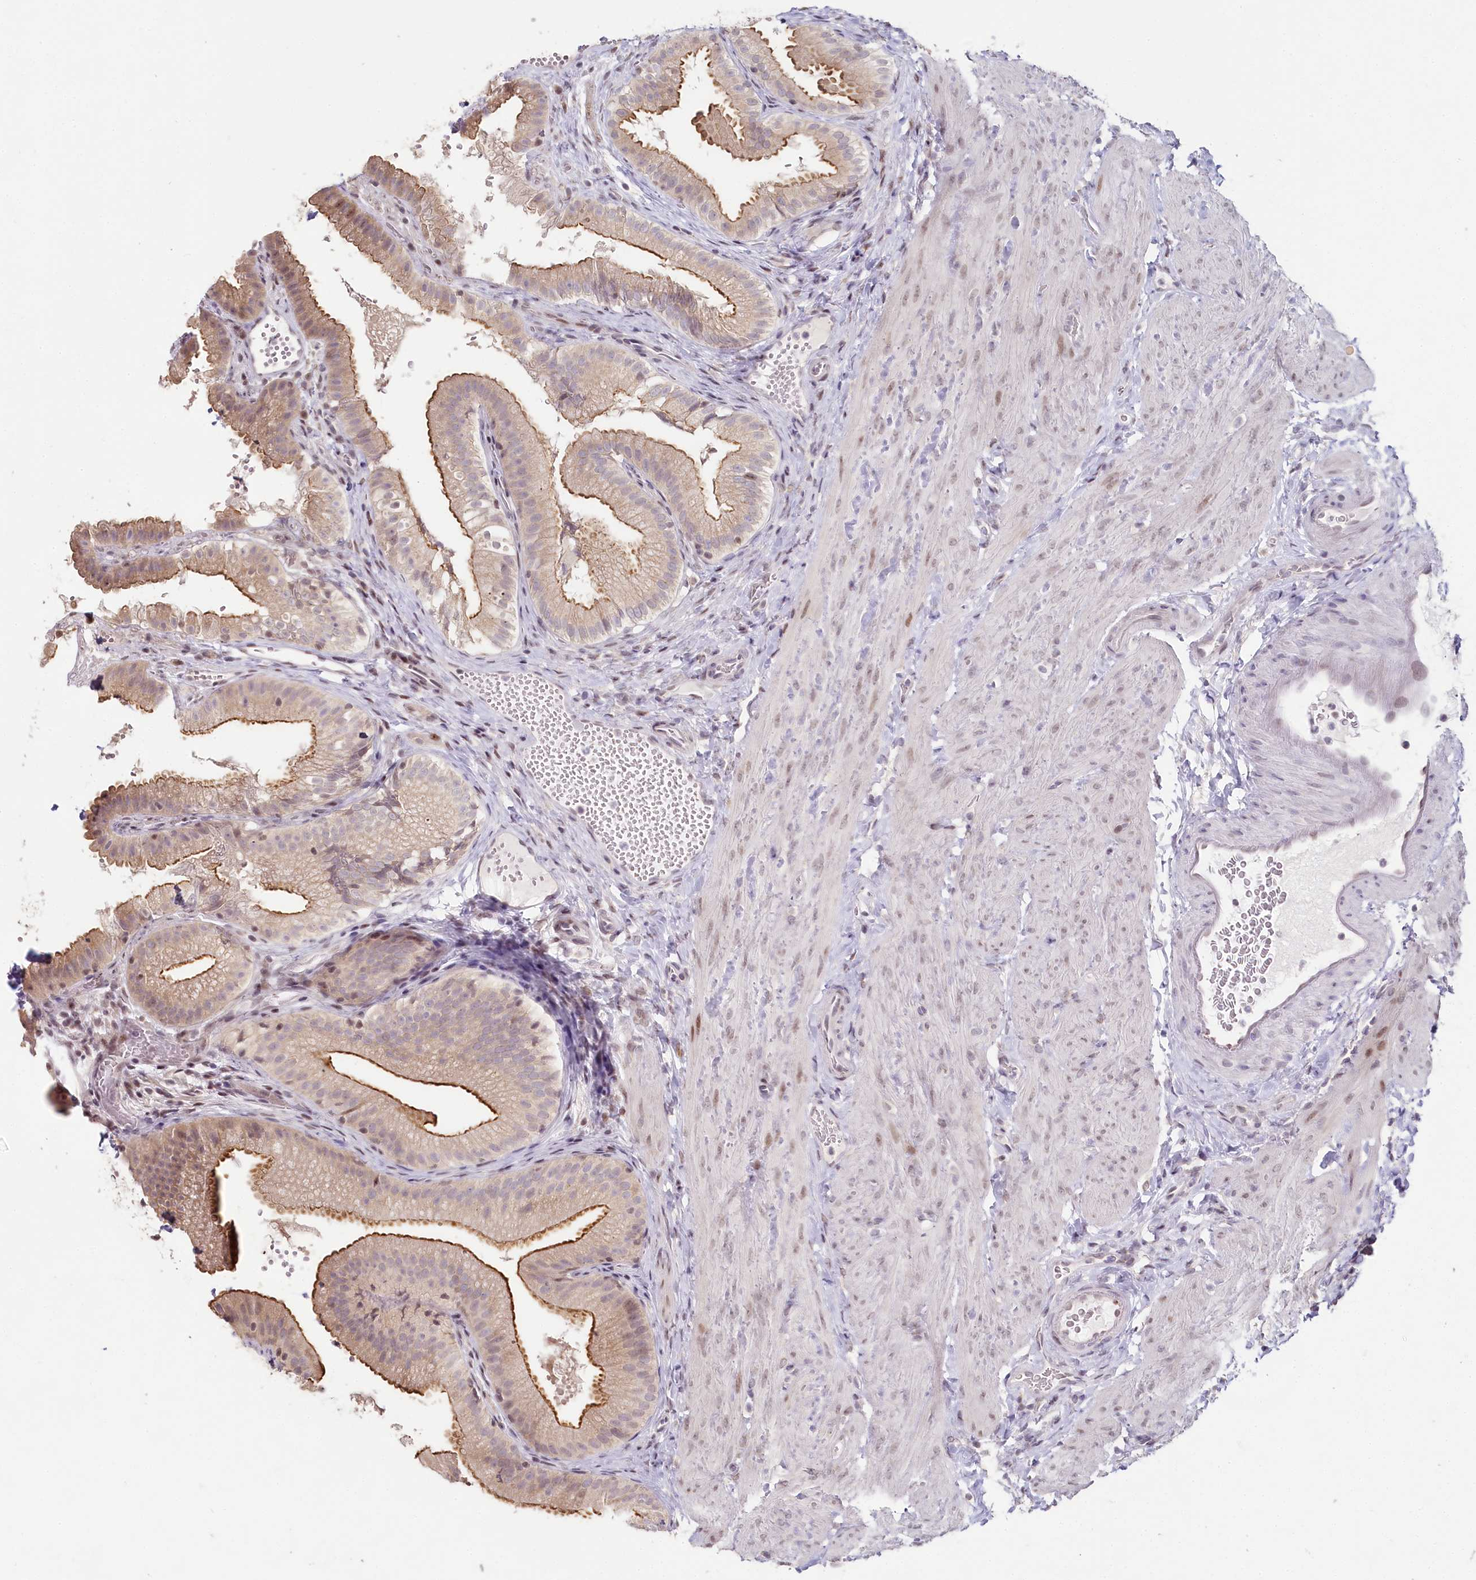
{"staining": {"intensity": "moderate", "quantity": ">75%", "location": "cytoplasmic/membranous"}, "tissue": "gallbladder", "cell_type": "Glandular cells", "image_type": "normal", "snomed": [{"axis": "morphology", "description": "Normal tissue, NOS"}, {"axis": "topography", "description": "Gallbladder"}], "caption": "The micrograph displays immunohistochemical staining of normal gallbladder. There is moderate cytoplasmic/membranous expression is present in about >75% of glandular cells. The protein of interest is shown in brown color, while the nuclei are stained blue.", "gene": "HPD", "patient": {"sex": "female", "age": 30}}